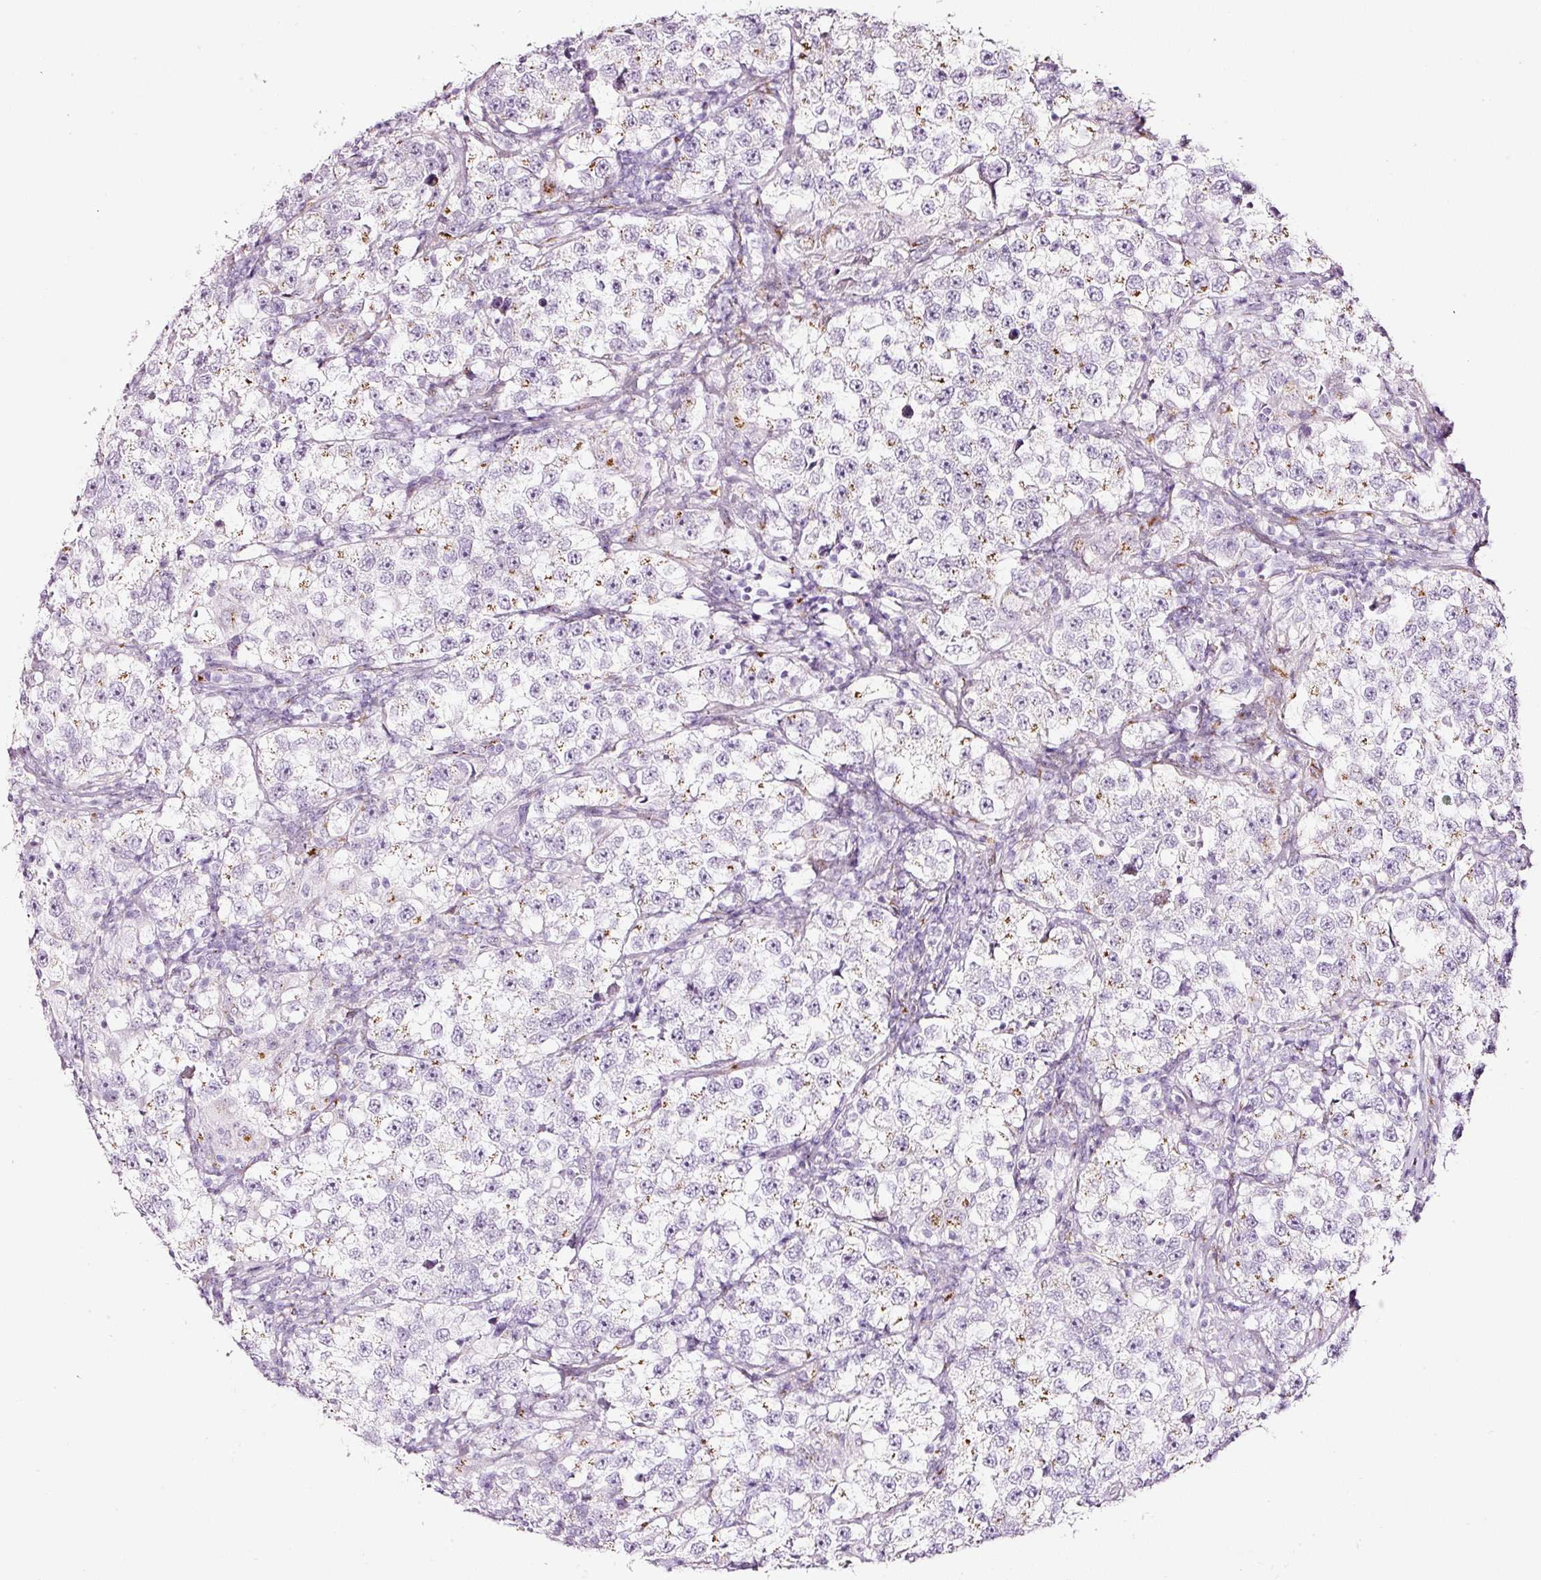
{"staining": {"intensity": "weak", "quantity": "<25%", "location": "cytoplasmic/membranous"}, "tissue": "testis cancer", "cell_type": "Tumor cells", "image_type": "cancer", "snomed": [{"axis": "morphology", "description": "Seminoma, NOS"}, {"axis": "topography", "description": "Testis"}], "caption": "IHC micrograph of testis cancer stained for a protein (brown), which shows no expression in tumor cells.", "gene": "SDF4", "patient": {"sex": "male", "age": 46}}